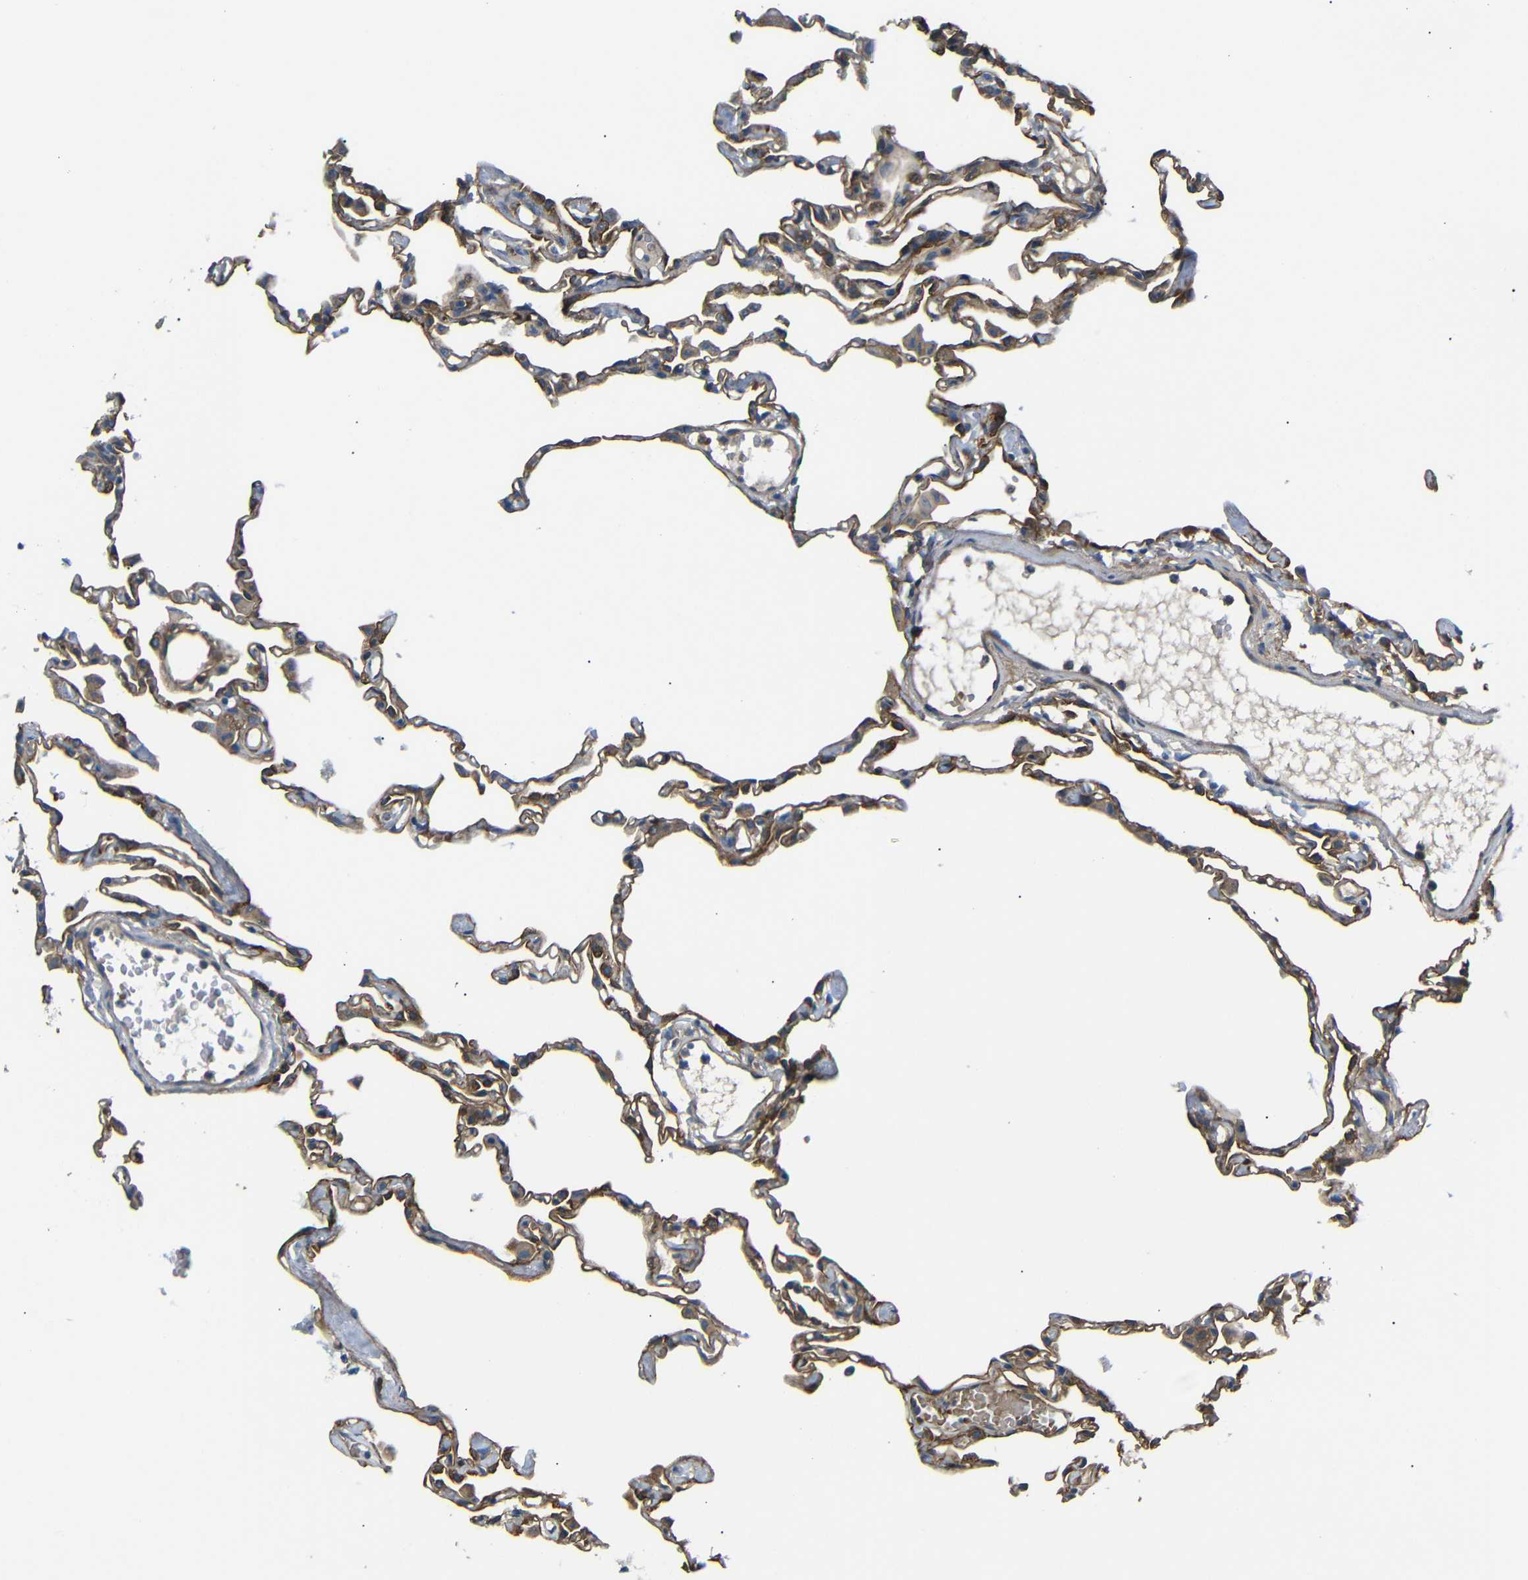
{"staining": {"intensity": "moderate", "quantity": "25%-75%", "location": "cytoplasmic/membranous"}, "tissue": "lung", "cell_type": "Alveolar cells", "image_type": "normal", "snomed": [{"axis": "morphology", "description": "Normal tissue, NOS"}, {"axis": "topography", "description": "Lung"}], "caption": "Alveolar cells show medium levels of moderate cytoplasmic/membranous expression in approximately 25%-75% of cells in unremarkable human lung. Immunohistochemistry (ihc) stains the protein of interest in brown and the nuclei are stained blue.", "gene": "MYO1B", "patient": {"sex": "female", "age": 49}}